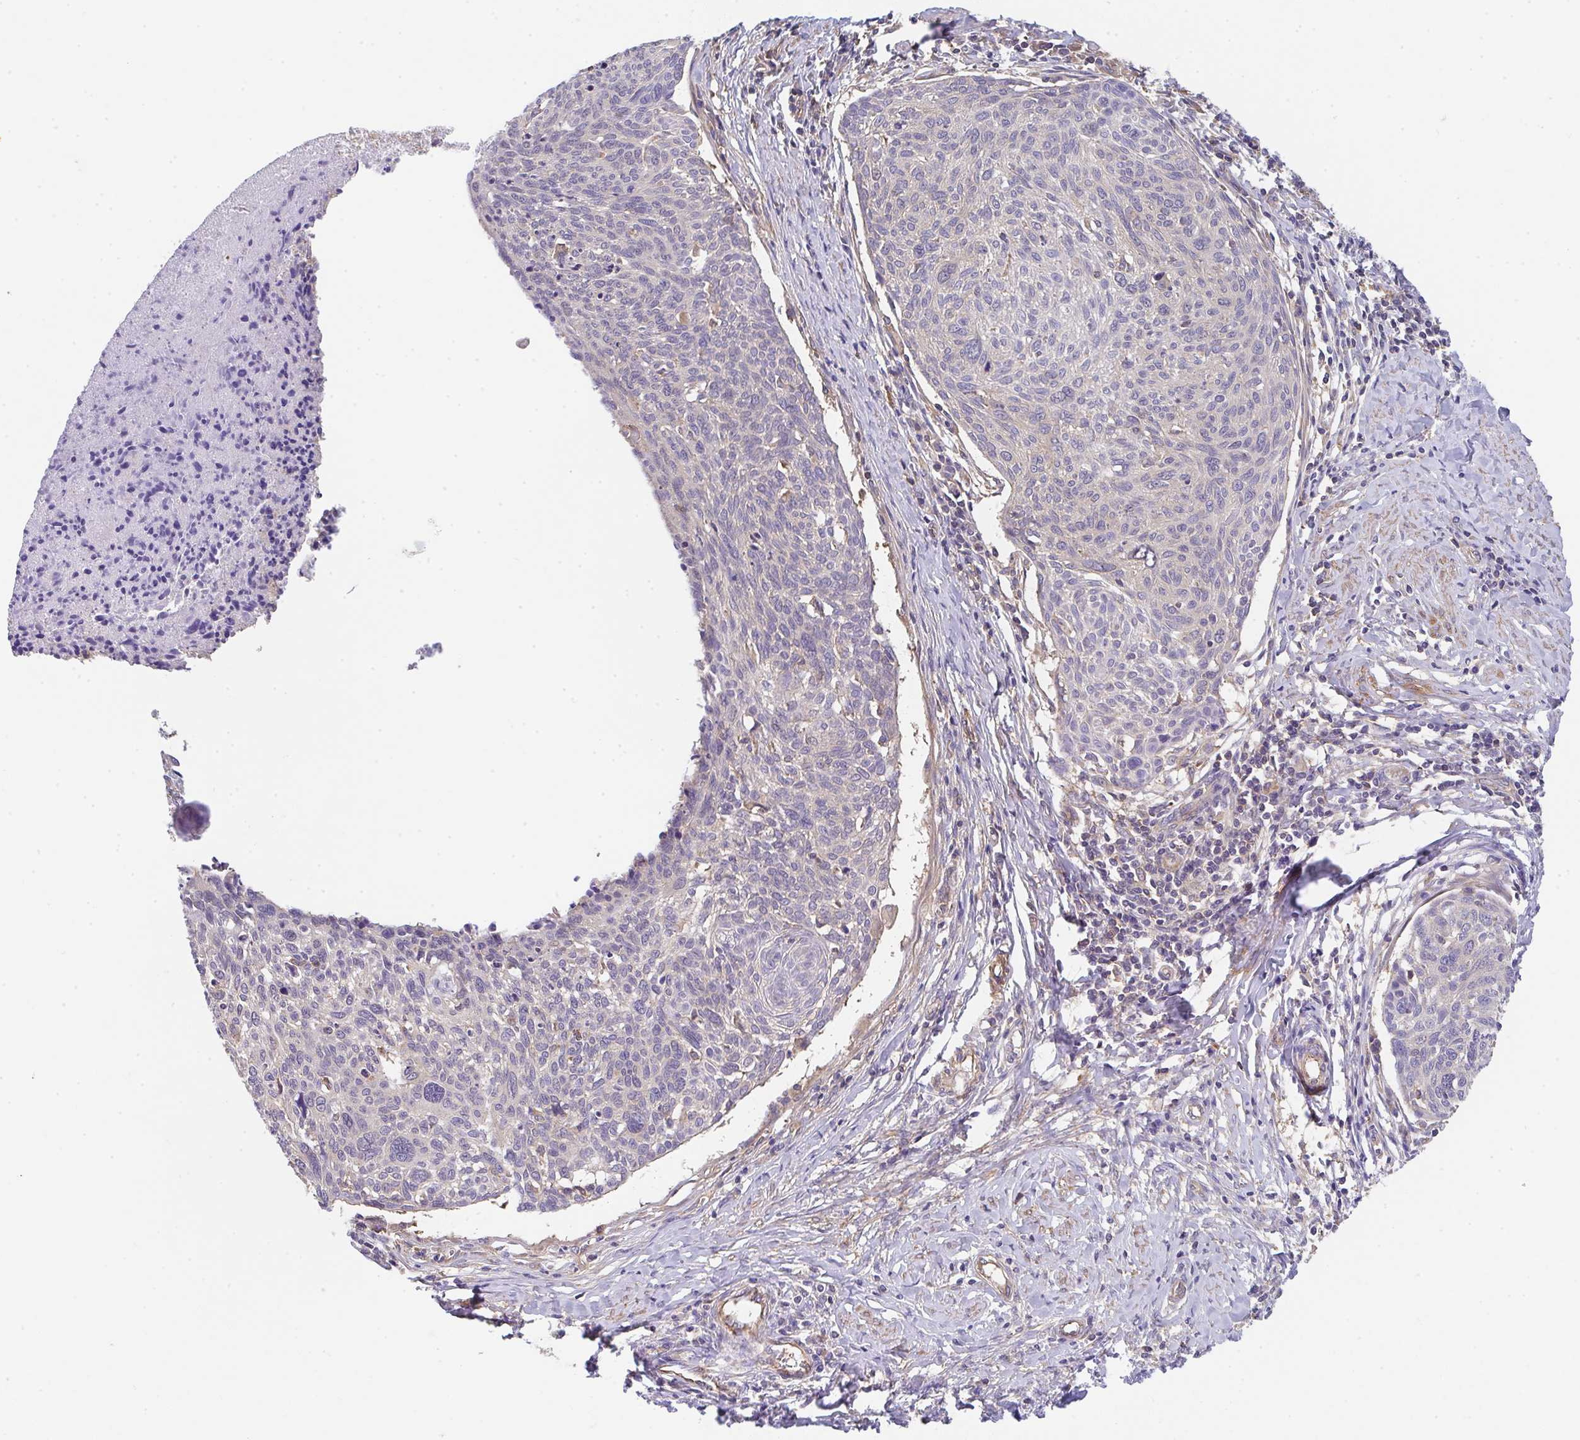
{"staining": {"intensity": "negative", "quantity": "none", "location": "none"}, "tissue": "cervical cancer", "cell_type": "Tumor cells", "image_type": "cancer", "snomed": [{"axis": "morphology", "description": "Squamous cell carcinoma, NOS"}, {"axis": "topography", "description": "Cervix"}], "caption": "Squamous cell carcinoma (cervical) stained for a protein using immunohistochemistry reveals no staining tumor cells.", "gene": "TMEM229A", "patient": {"sex": "female", "age": 49}}